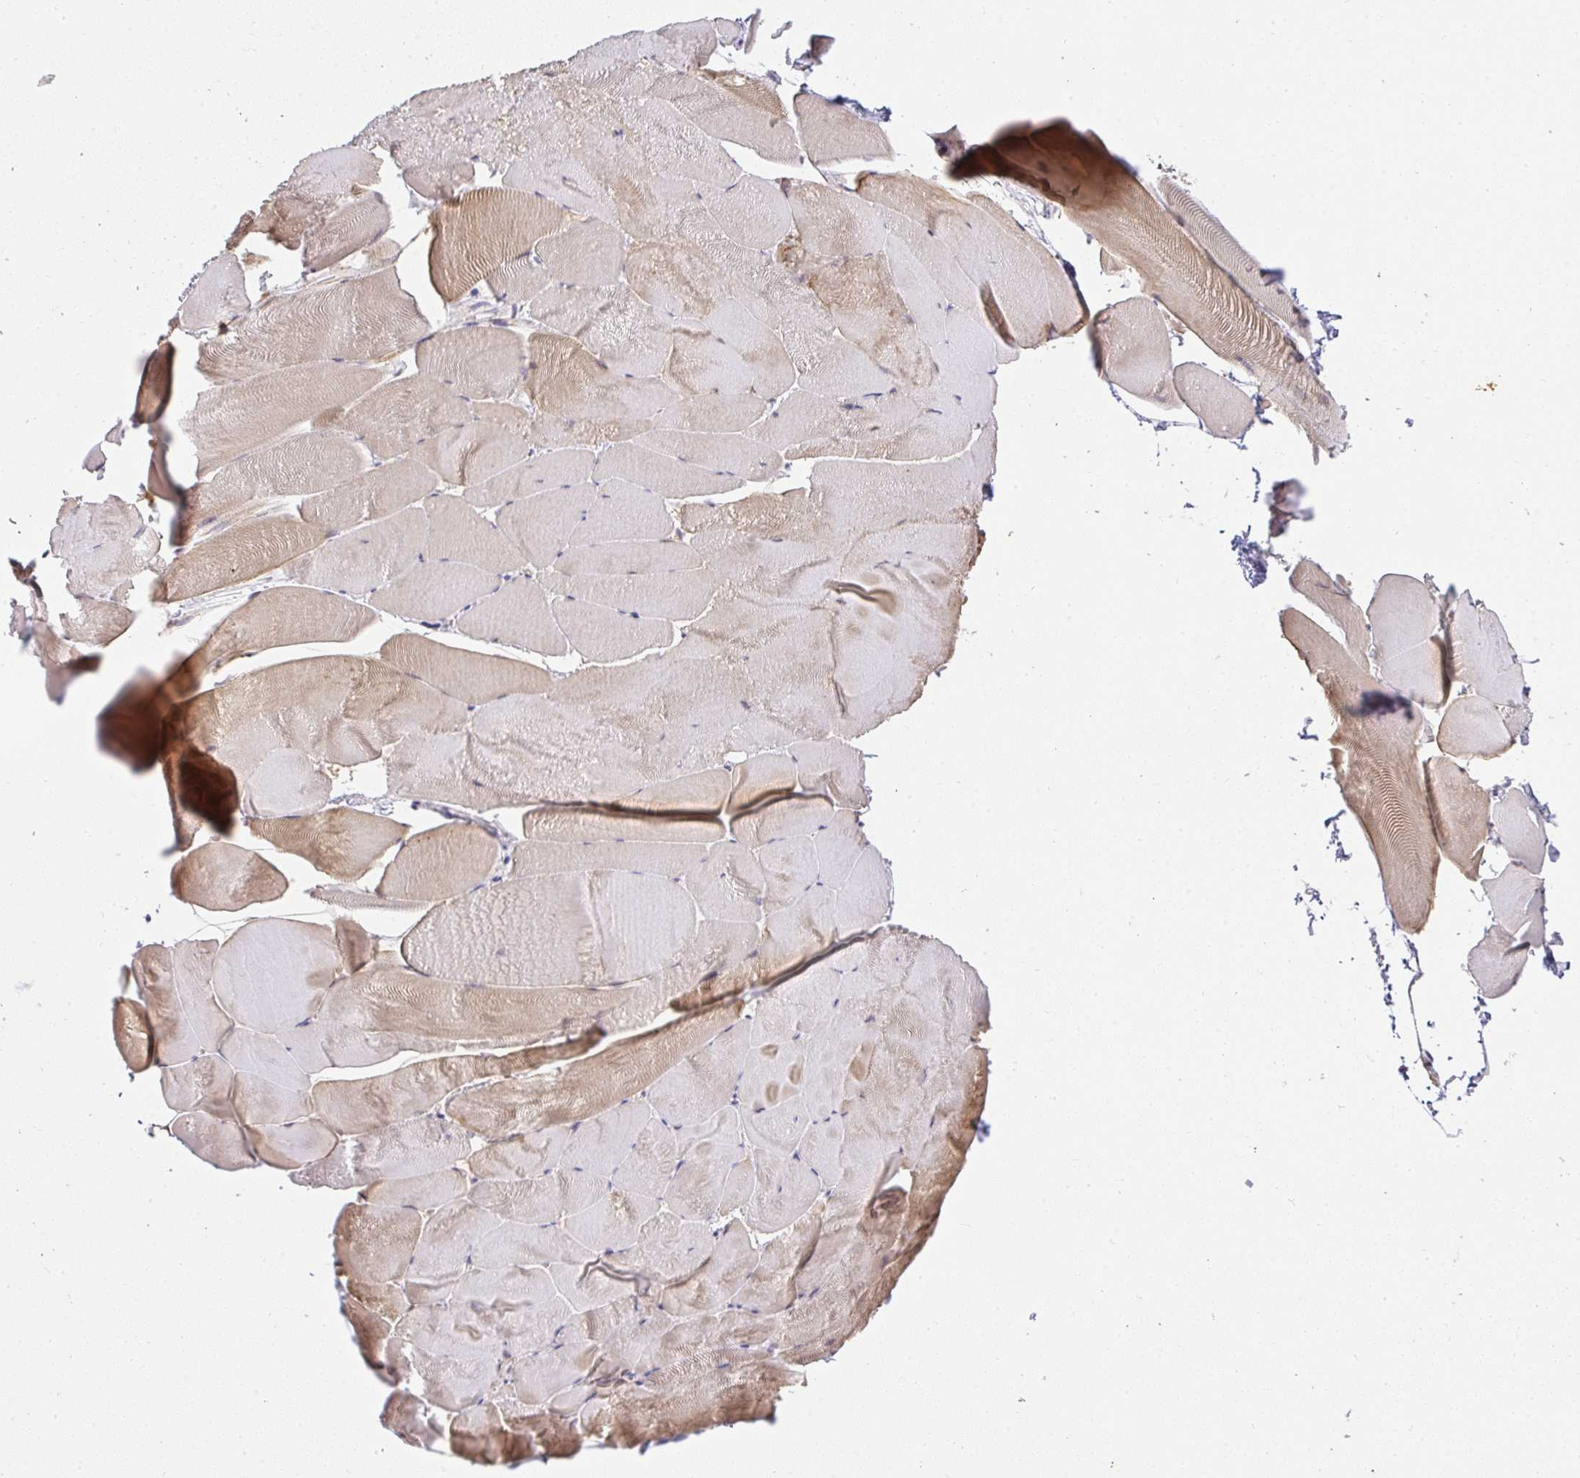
{"staining": {"intensity": "moderate", "quantity": "25%-75%", "location": "cytoplasmic/membranous"}, "tissue": "skeletal muscle", "cell_type": "Myocytes", "image_type": "normal", "snomed": [{"axis": "morphology", "description": "Normal tissue, NOS"}, {"axis": "topography", "description": "Skeletal muscle"}], "caption": "Immunohistochemistry (IHC) image of unremarkable skeletal muscle stained for a protein (brown), which displays medium levels of moderate cytoplasmic/membranous staining in approximately 25%-75% of myocytes.", "gene": "CACNA1S", "patient": {"sex": "female", "age": 64}}